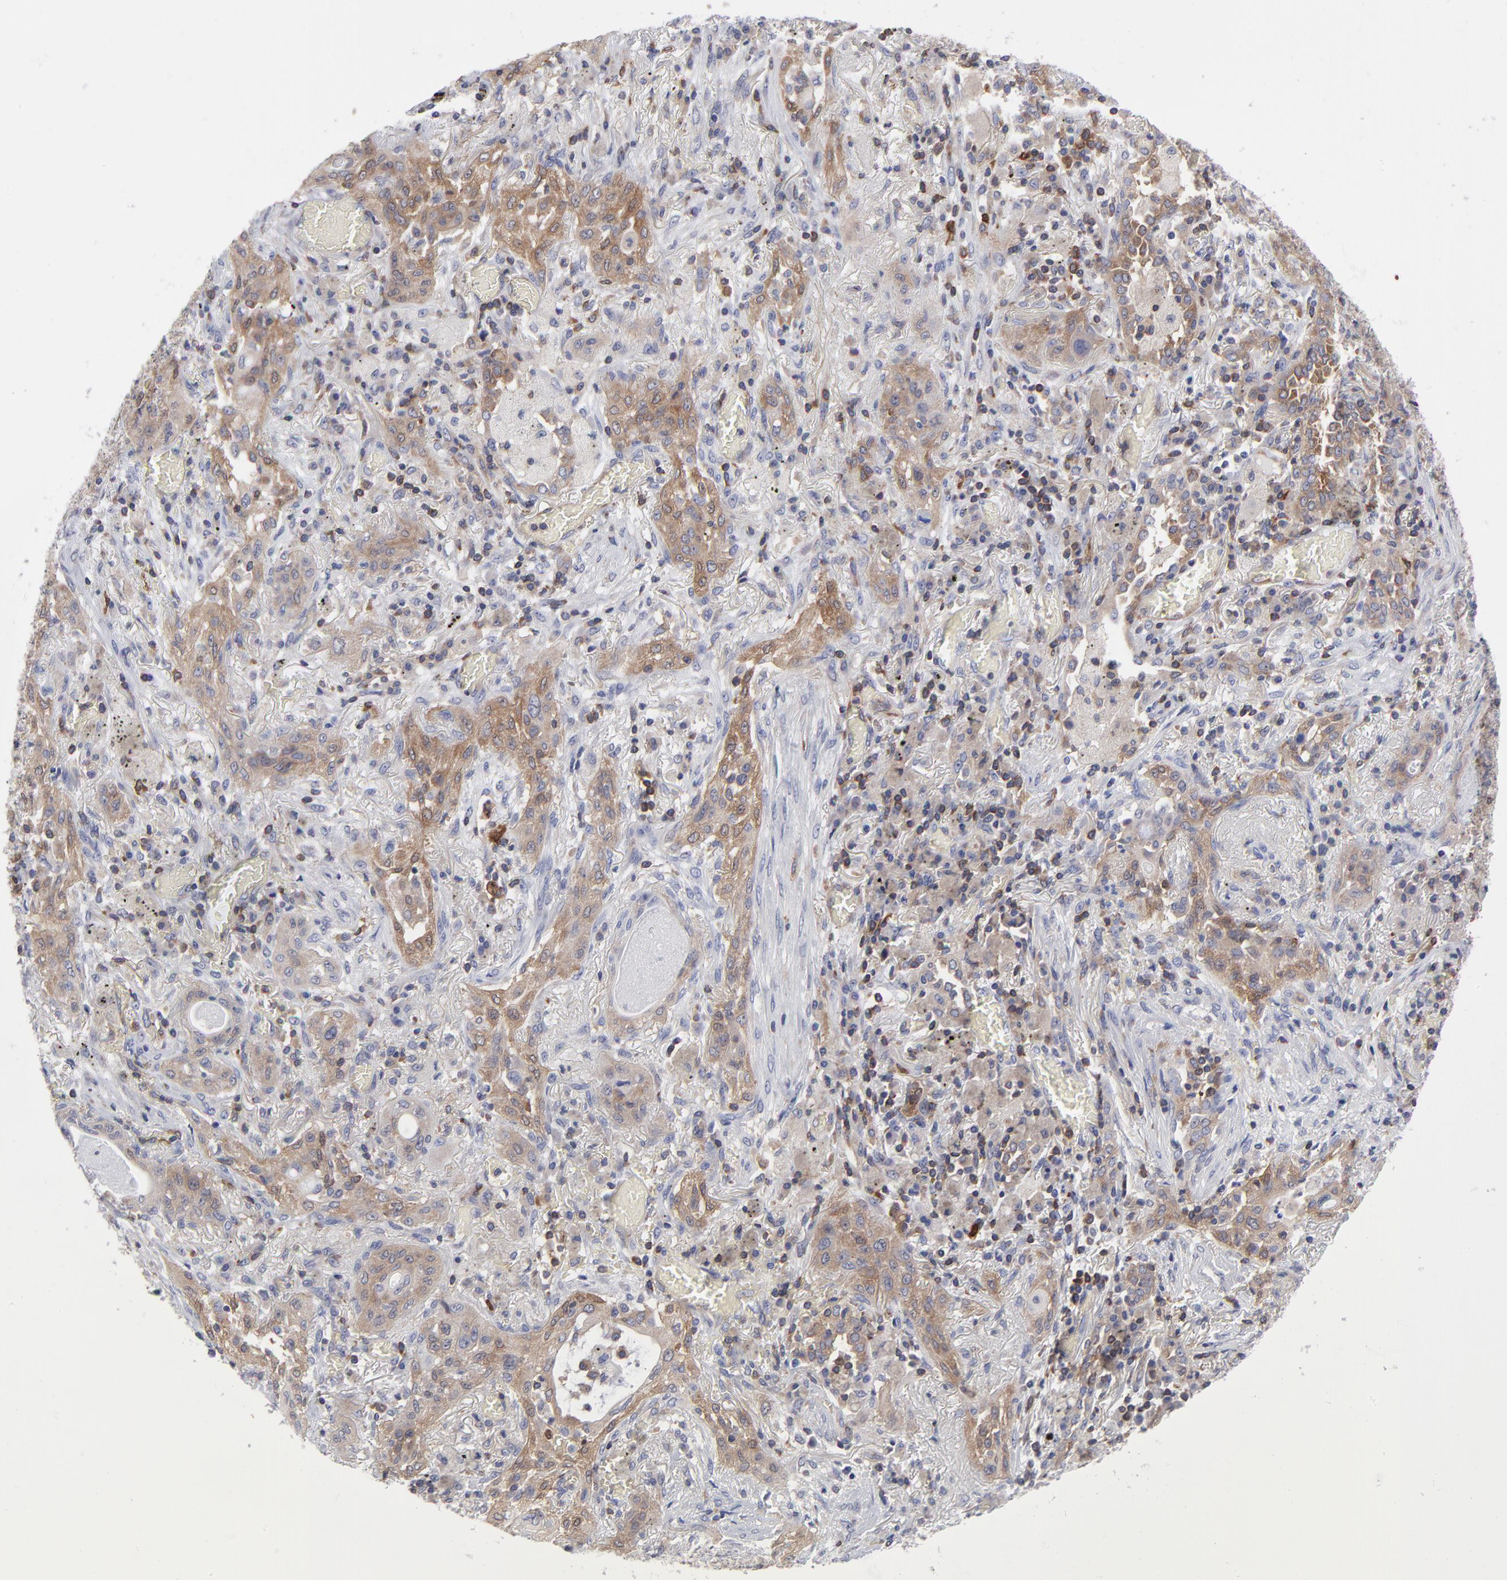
{"staining": {"intensity": "weak", "quantity": ">75%", "location": "cytoplasmic/membranous"}, "tissue": "lung cancer", "cell_type": "Tumor cells", "image_type": "cancer", "snomed": [{"axis": "morphology", "description": "Squamous cell carcinoma, NOS"}, {"axis": "topography", "description": "Lung"}], "caption": "Lung cancer (squamous cell carcinoma) stained with immunohistochemistry (IHC) demonstrates weak cytoplasmic/membranous positivity in about >75% of tumor cells.", "gene": "NFKBIA", "patient": {"sex": "female", "age": 47}}